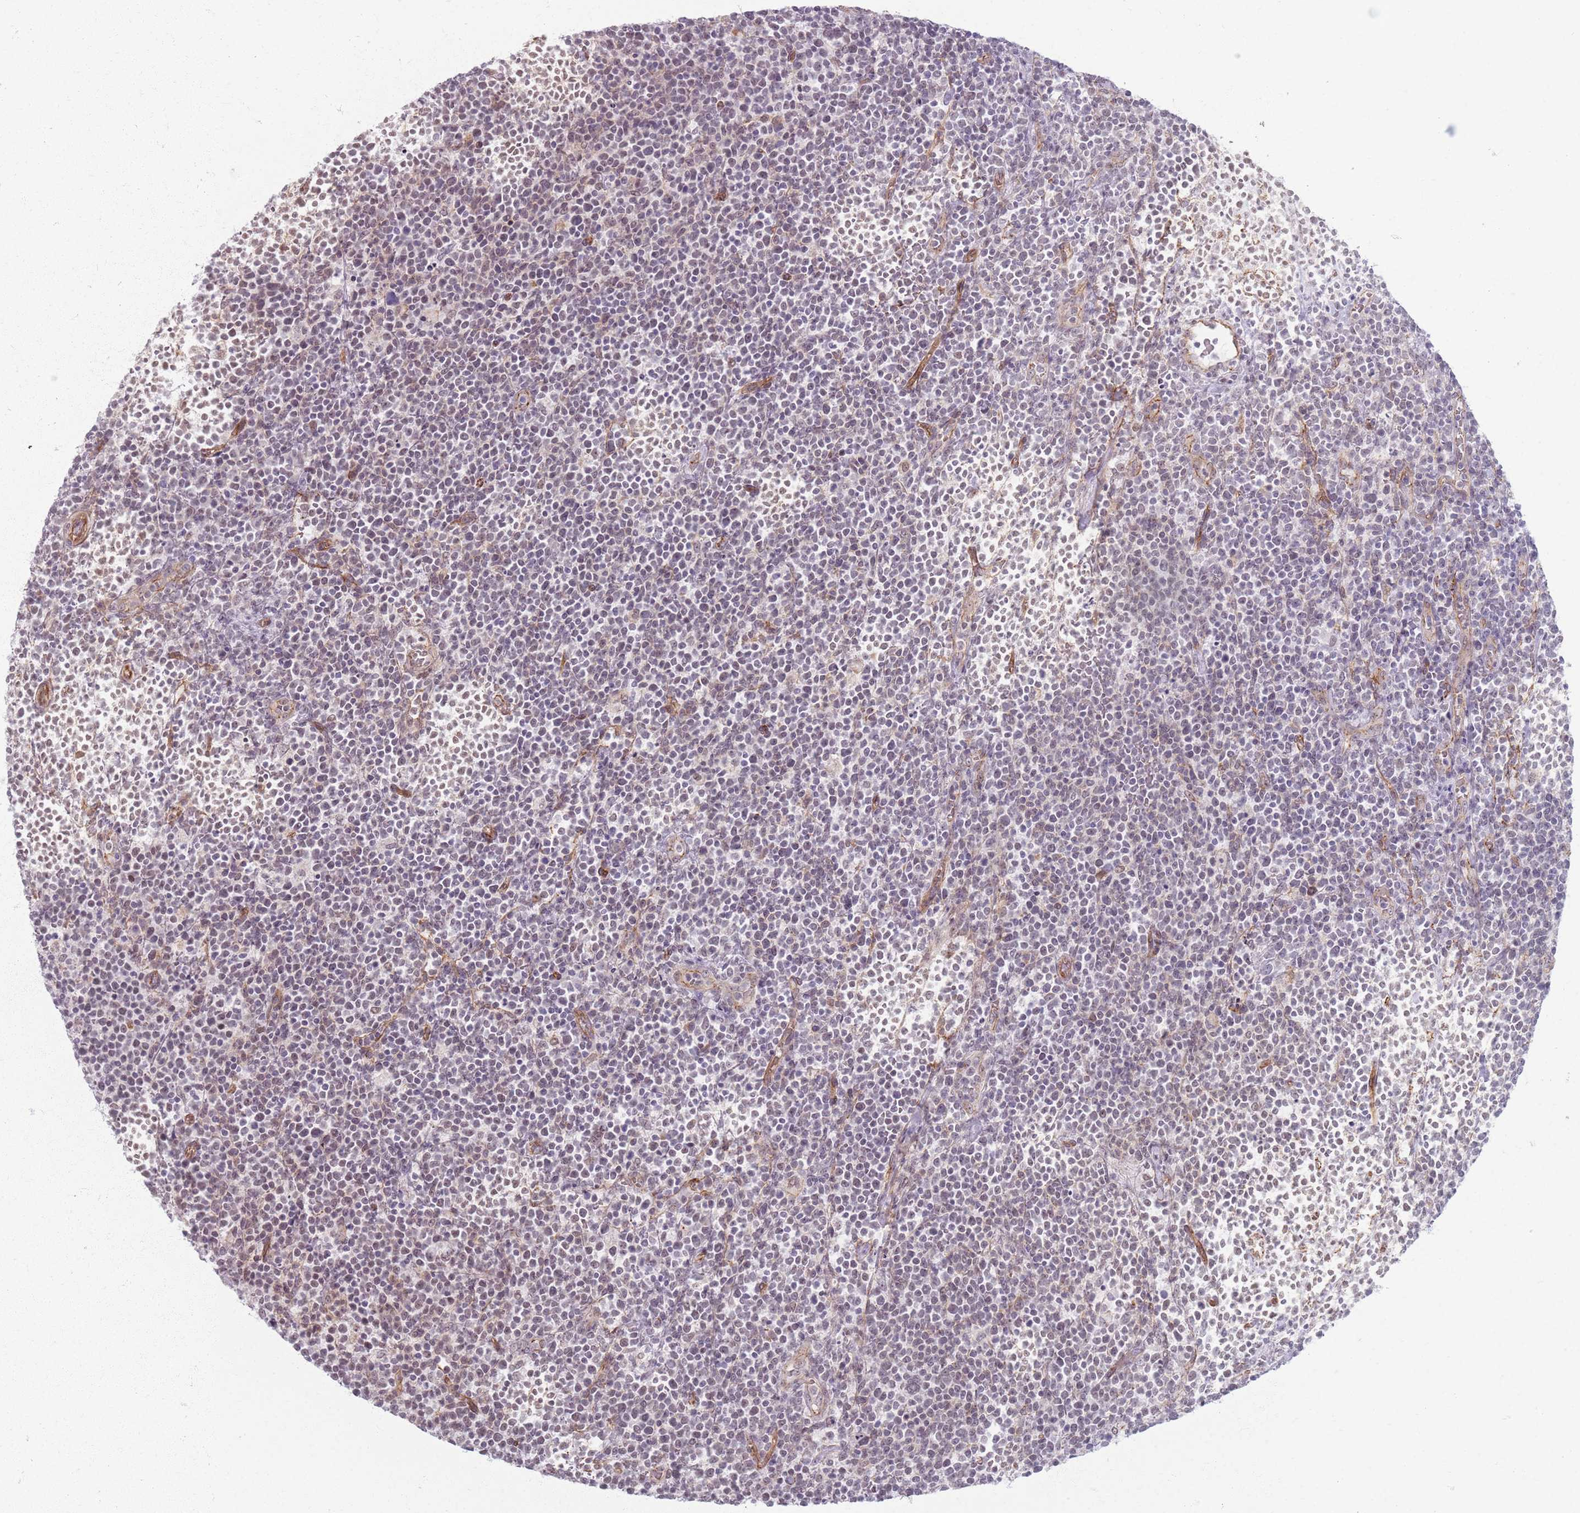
{"staining": {"intensity": "negative", "quantity": "none", "location": "none"}, "tissue": "lymphoma", "cell_type": "Tumor cells", "image_type": "cancer", "snomed": [{"axis": "morphology", "description": "Malignant lymphoma, non-Hodgkin's type, High grade"}, {"axis": "topography", "description": "Lymph node"}], "caption": "The photomicrograph shows no significant expression in tumor cells of high-grade malignant lymphoma, non-Hodgkin's type.", "gene": "KCNA5", "patient": {"sex": "male", "age": 61}}